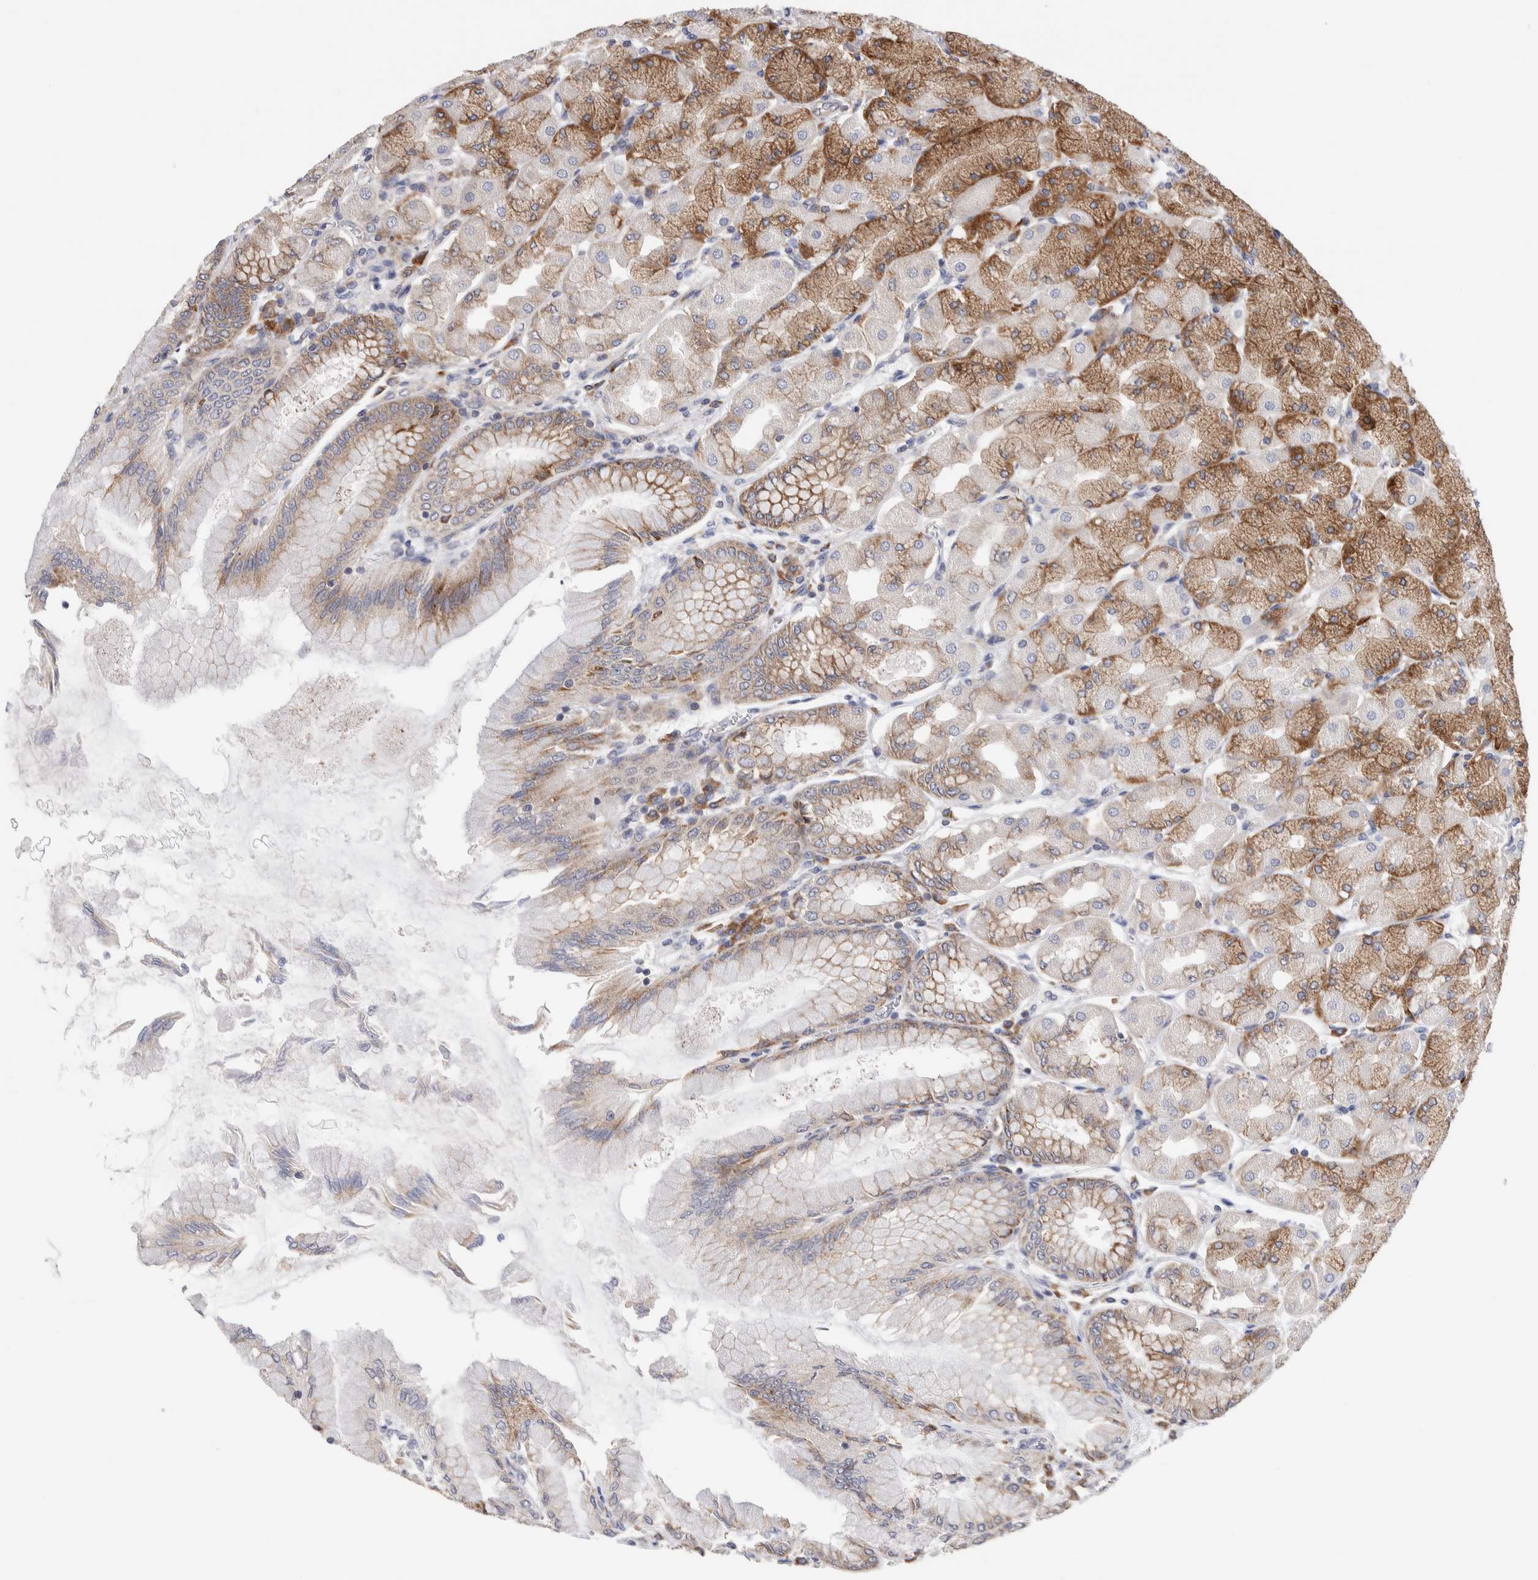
{"staining": {"intensity": "strong", "quantity": "25%-75%", "location": "cytoplasmic/membranous"}, "tissue": "stomach", "cell_type": "Glandular cells", "image_type": "normal", "snomed": [{"axis": "morphology", "description": "Normal tissue, NOS"}, {"axis": "topography", "description": "Stomach, upper"}], "caption": "Stomach stained with immunohistochemistry (IHC) displays strong cytoplasmic/membranous positivity in about 25%-75% of glandular cells.", "gene": "RACK1", "patient": {"sex": "female", "age": 56}}